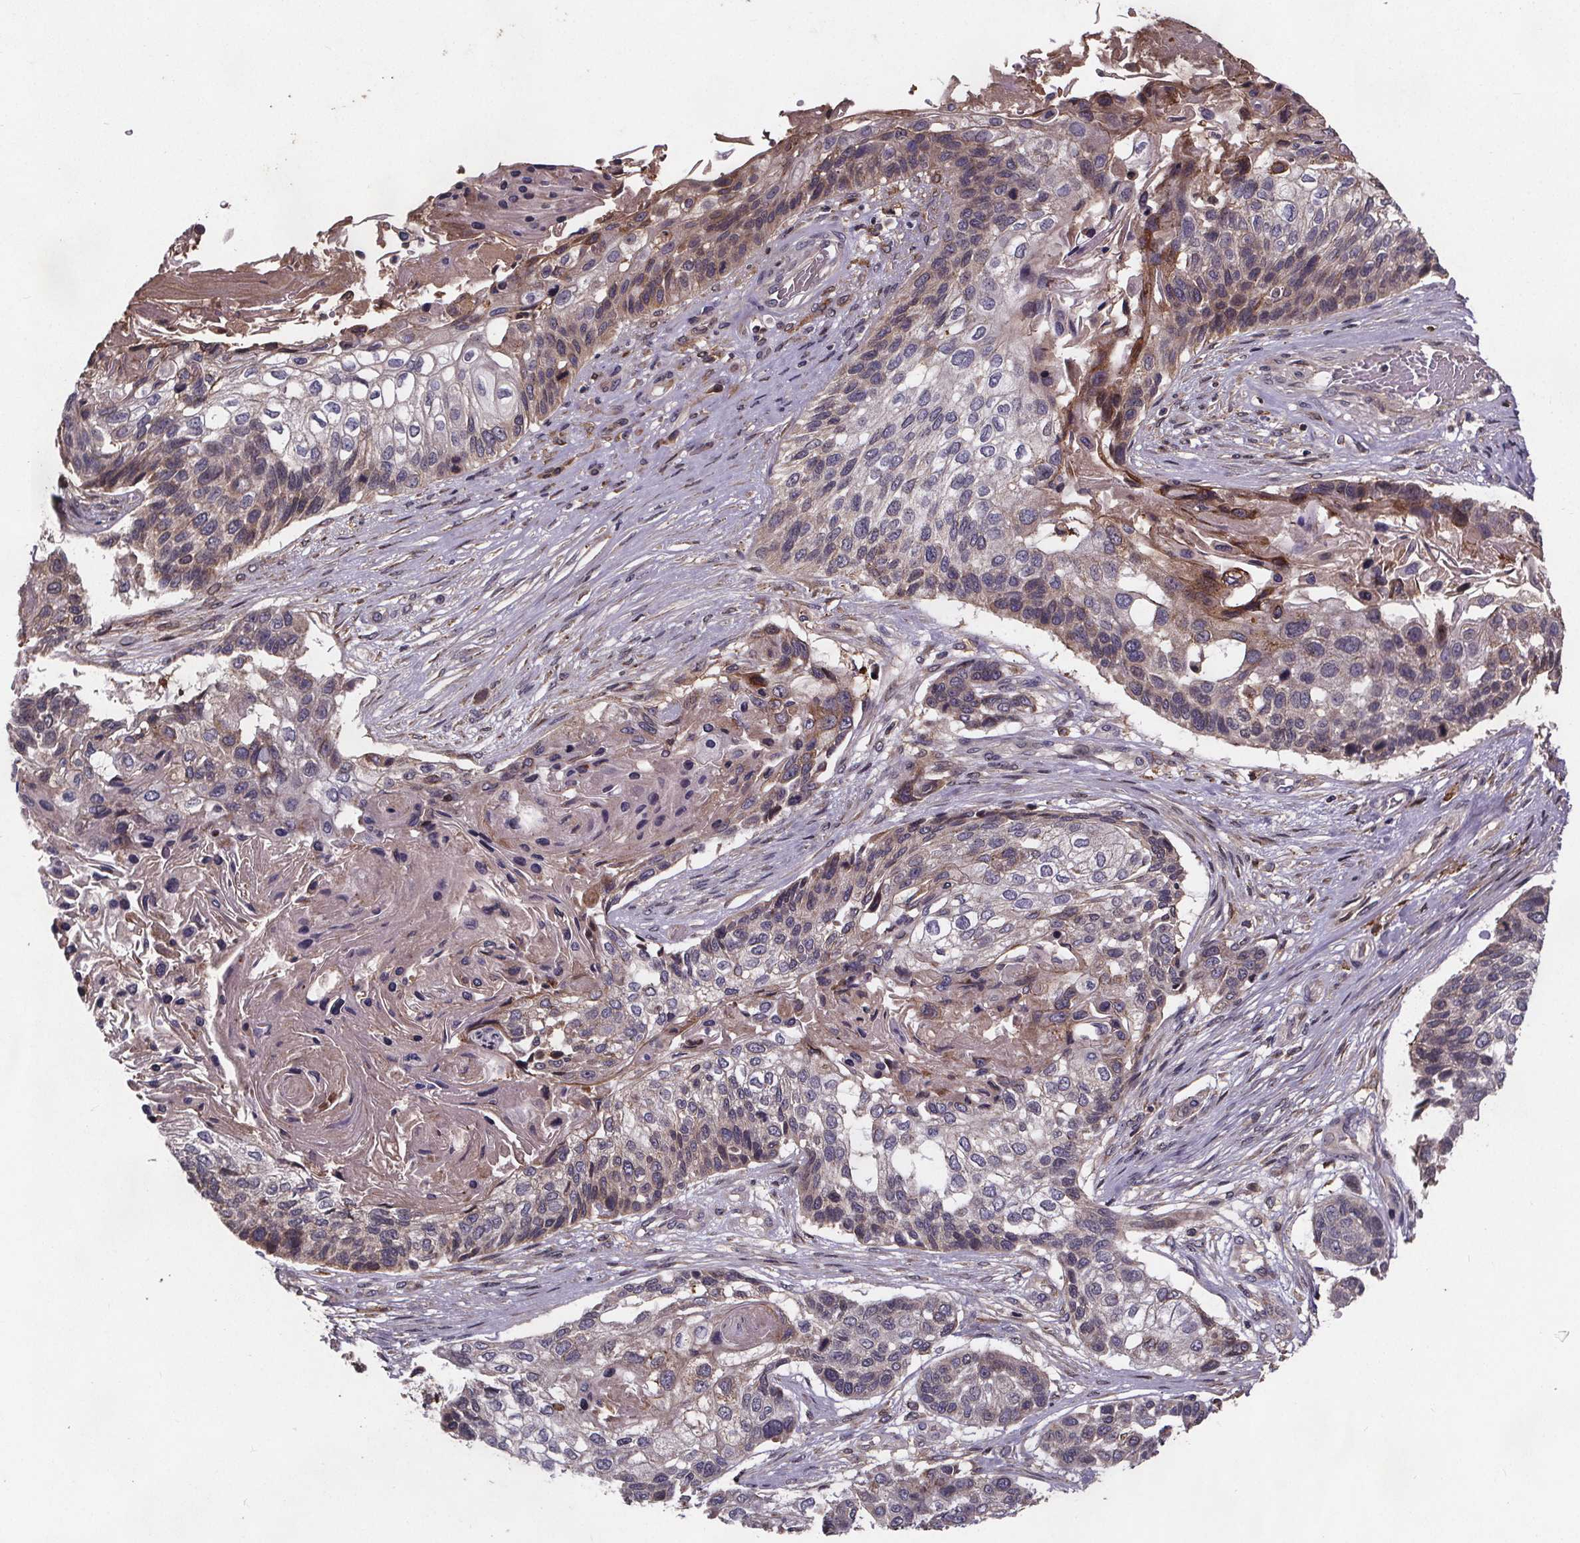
{"staining": {"intensity": "moderate", "quantity": "<25%", "location": "cytoplasmic/membranous"}, "tissue": "lung cancer", "cell_type": "Tumor cells", "image_type": "cancer", "snomed": [{"axis": "morphology", "description": "Squamous cell carcinoma, NOS"}, {"axis": "topography", "description": "Lung"}], "caption": "The photomicrograph displays immunohistochemical staining of lung cancer (squamous cell carcinoma). There is moderate cytoplasmic/membranous positivity is appreciated in about <25% of tumor cells.", "gene": "FASTKD3", "patient": {"sex": "male", "age": 69}}